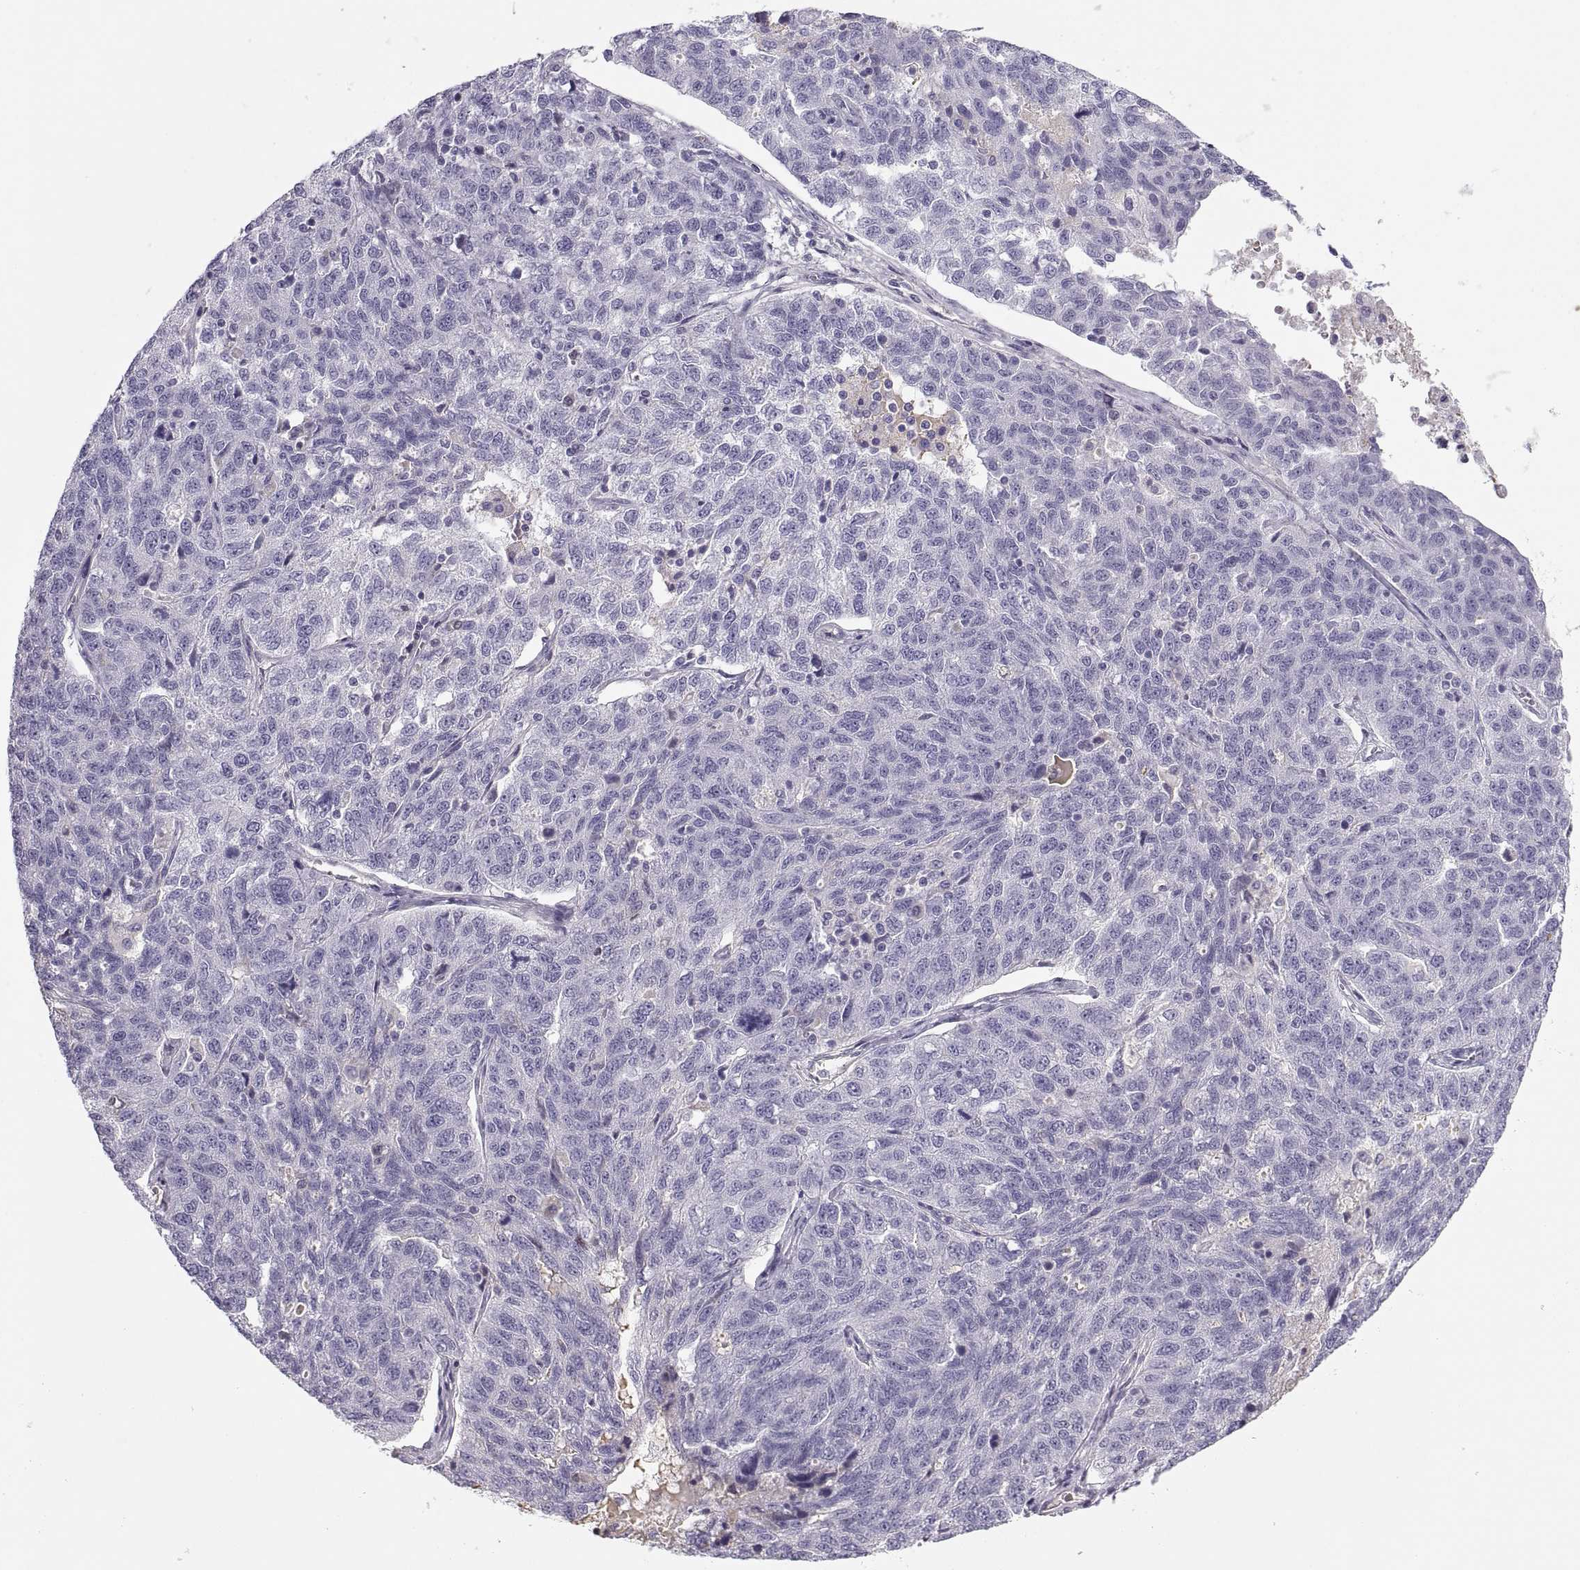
{"staining": {"intensity": "negative", "quantity": "none", "location": "none"}, "tissue": "ovarian cancer", "cell_type": "Tumor cells", "image_type": "cancer", "snomed": [{"axis": "morphology", "description": "Cystadenocarcinoma, serous, NOS"}, {"axis": "topography", "description": "Ovary"}], "caption": "Human ovarian cancer stained for a protein using immunohistochemistry (IHC) exhibits no staining in tumor cells.", "gene": "MAGEB2", "patient": {"sex": "female", "age": 71}}